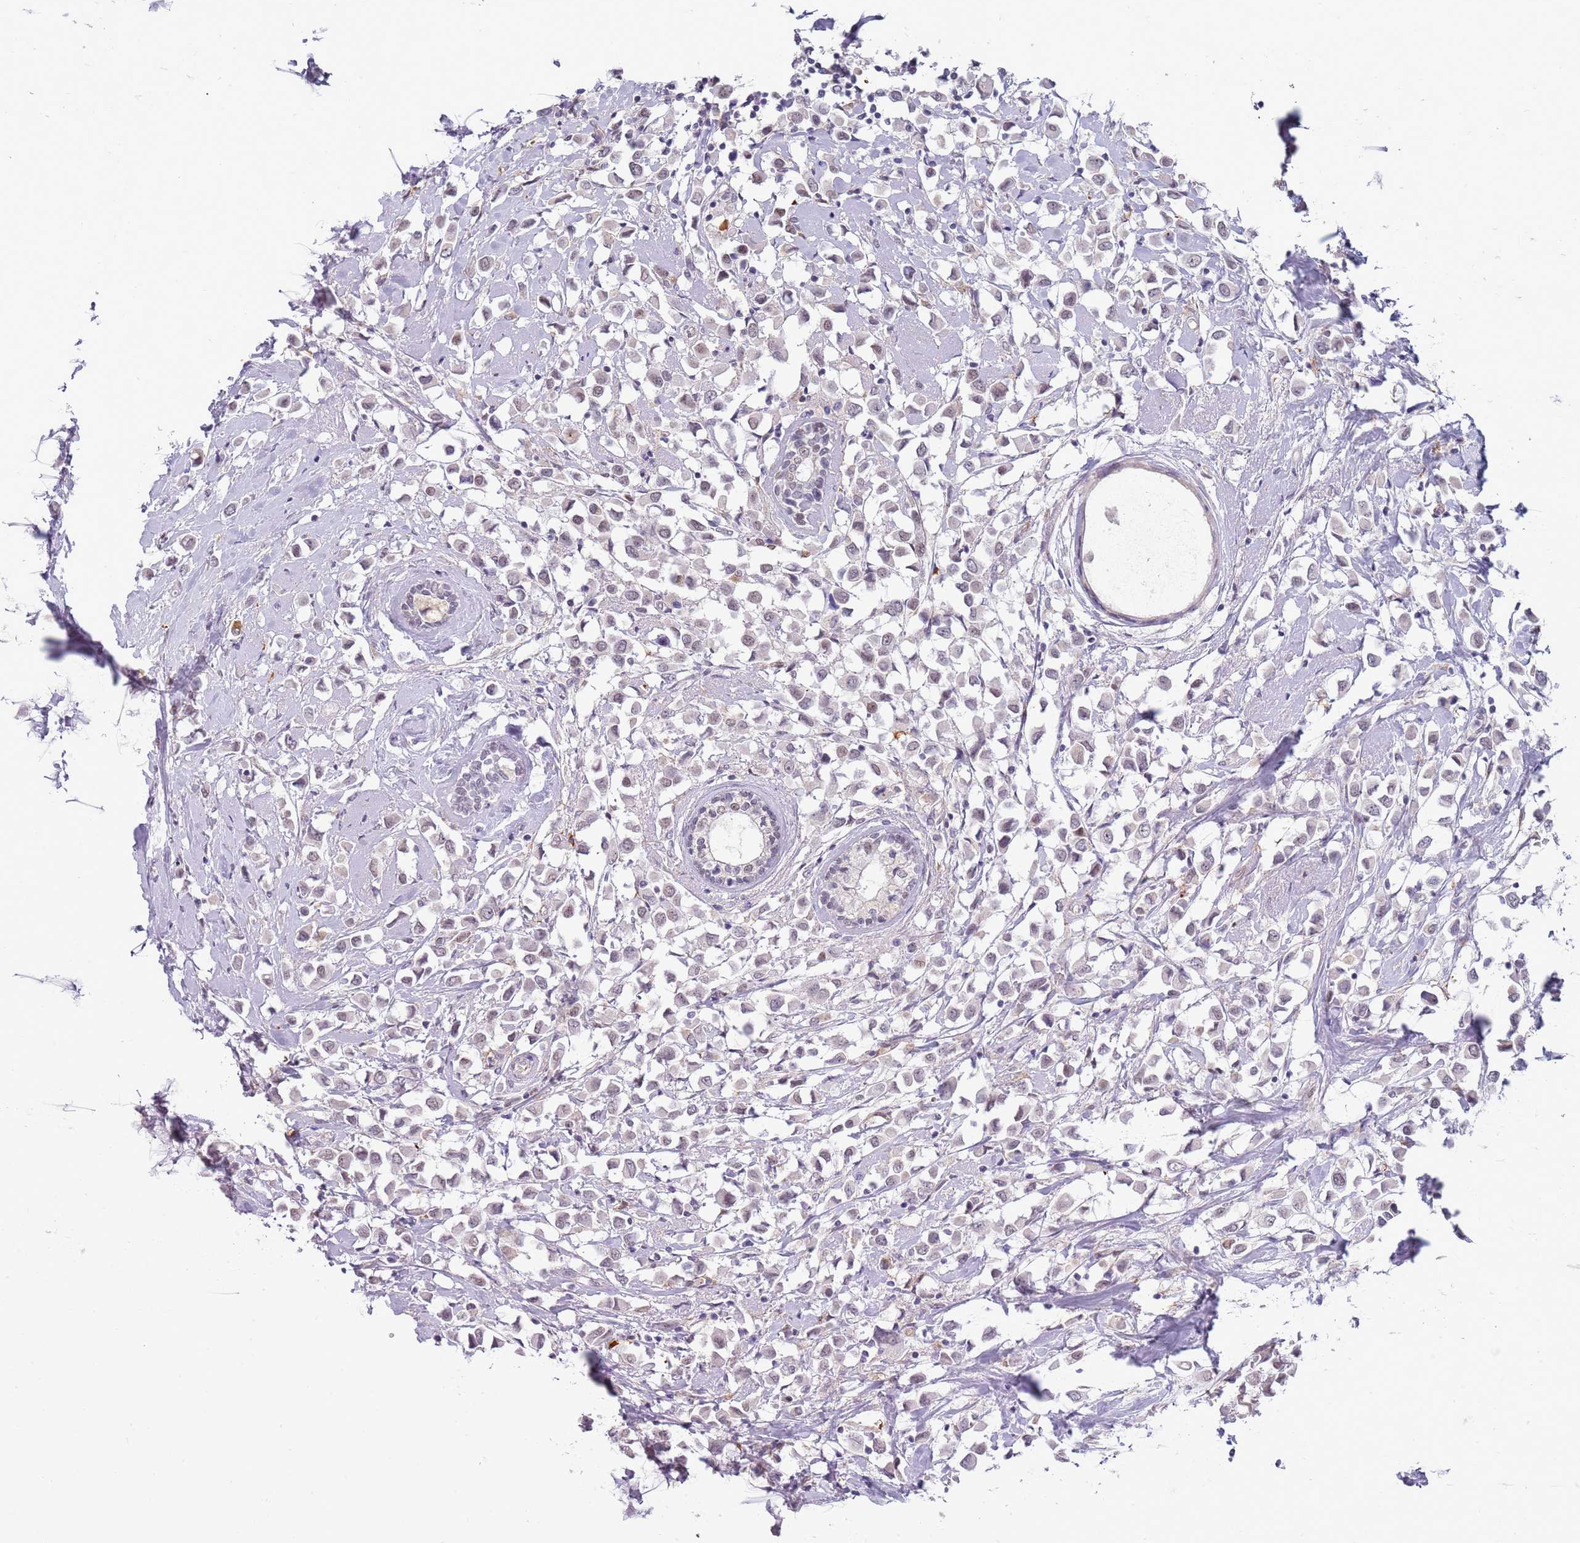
{"staining": {"intensity": "negative", "quantity": "none", "location": "none"}, "tissue": "breast cancer", "cell_type": "Tumor cells", "image_type": "cancer", "snomed": [{"axis": "morphology", "description": "Duct carcinoma"}, {"axis": "topography", "description": "Breast"}], "caption": "The histopathology image reveals no staining of tumor cells in breast cancer (infiltrating ductal carcinoma). (Brightfield microscopy of DAB (3,3'-diaminobenzidine) IHC at high magnification).", "gene": "NBPF3", "patient": {"sex": "female", "age": 61}}